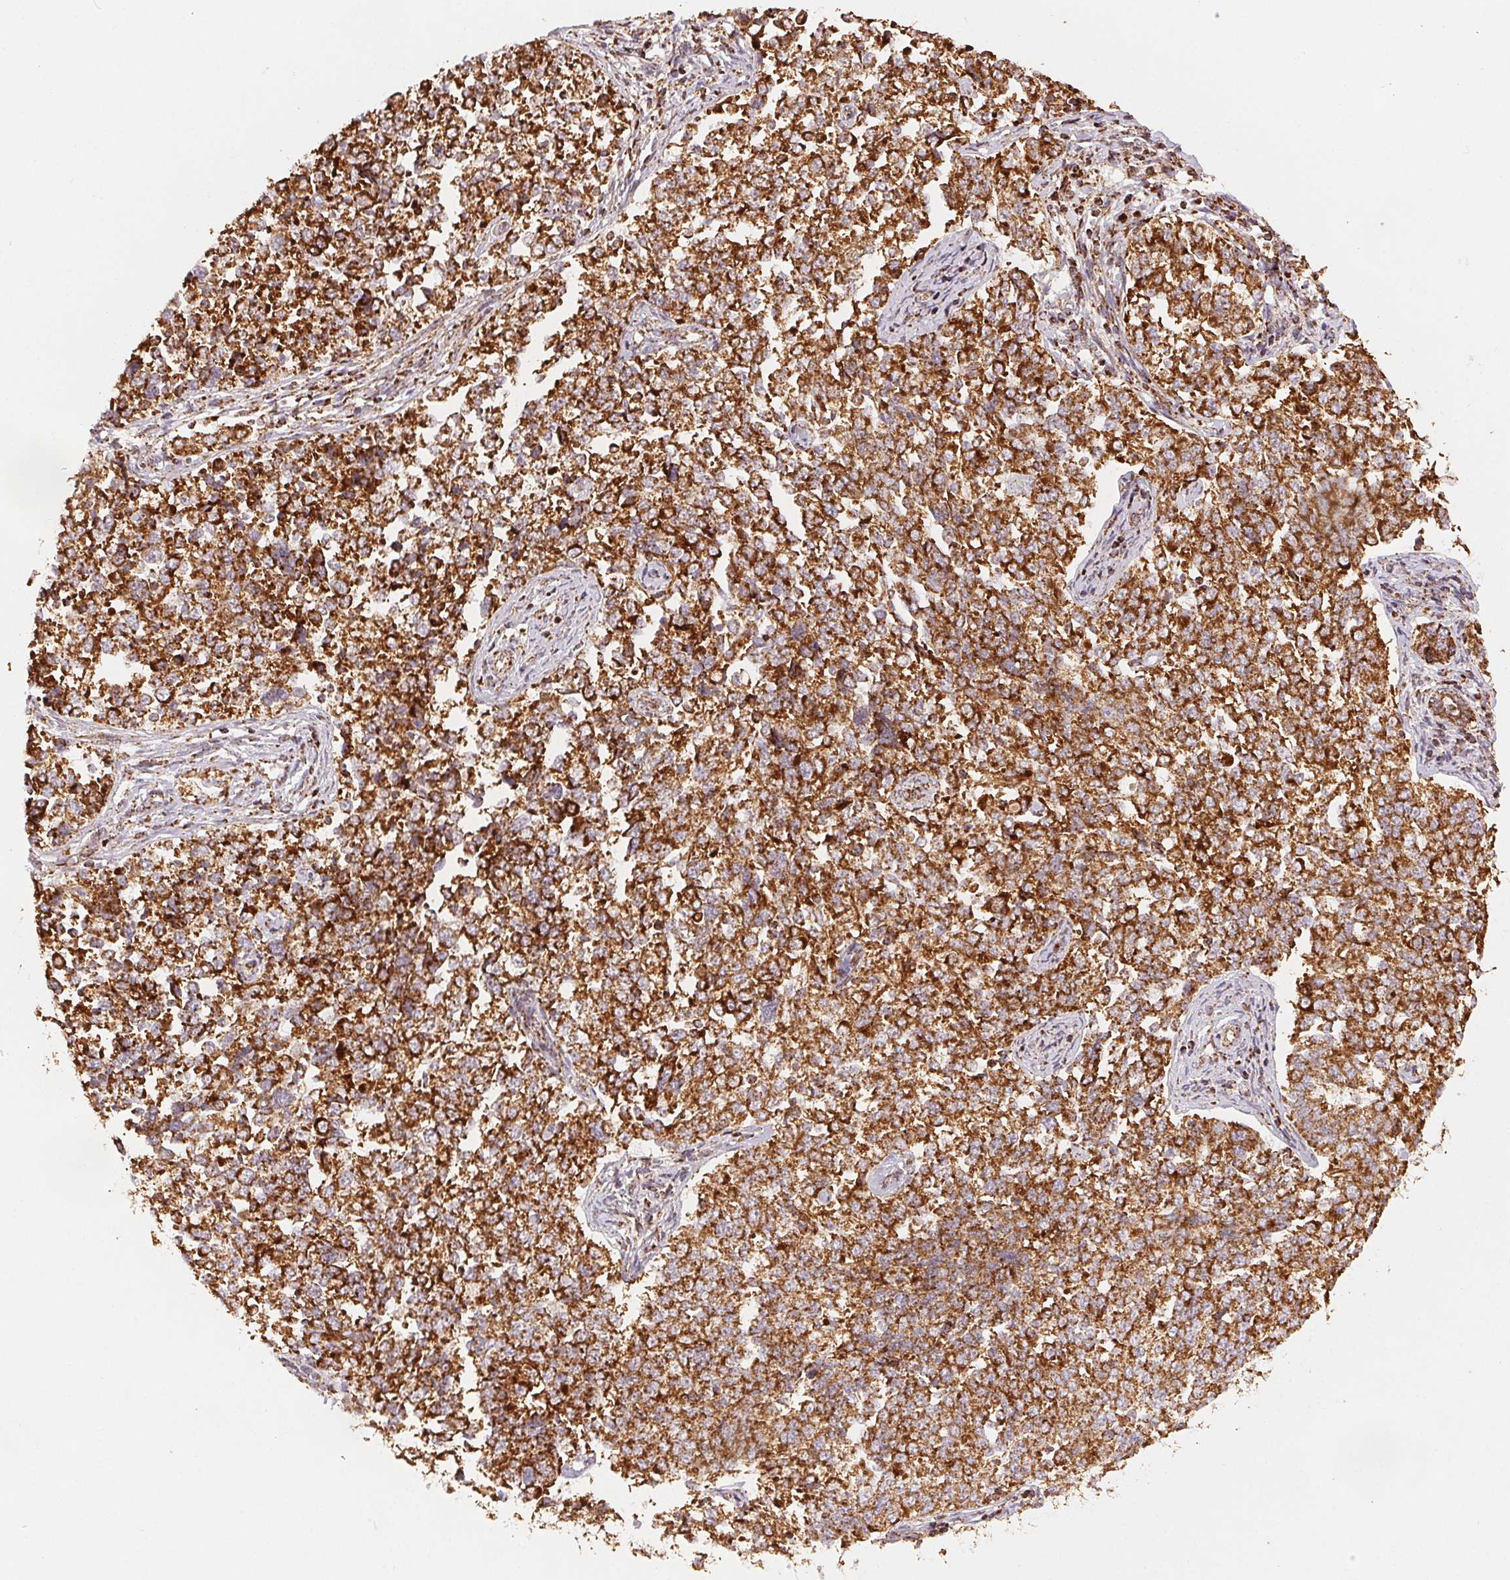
{"staining": {"intensity": "strong", "quantity": ">75%", "location": "cytoplasmic/membranous"}, "tissue": "endometrial cancer", "cell_type": "Tumor cells", "image_type": "cancer", "snomed": [{"axis": "morphology", "description": "Adenocarcinoma, NOS"}, {"axis": "topography", "description": "Endometrium"}], "caption": "Immunohistochemistry photomicrograph of neoplastic tissue: endometrial cancer (adenocarcinoma) stained using immunohistochemistry (IHC) exhibits high levels of strong protein expression localized specifically in the cytoplasmic/membranous of tumor cells, appearing as a cytoplasmic/membranous brown color.", "gene": "SDHB", "patient": {"sex": "female", "age": 43}}